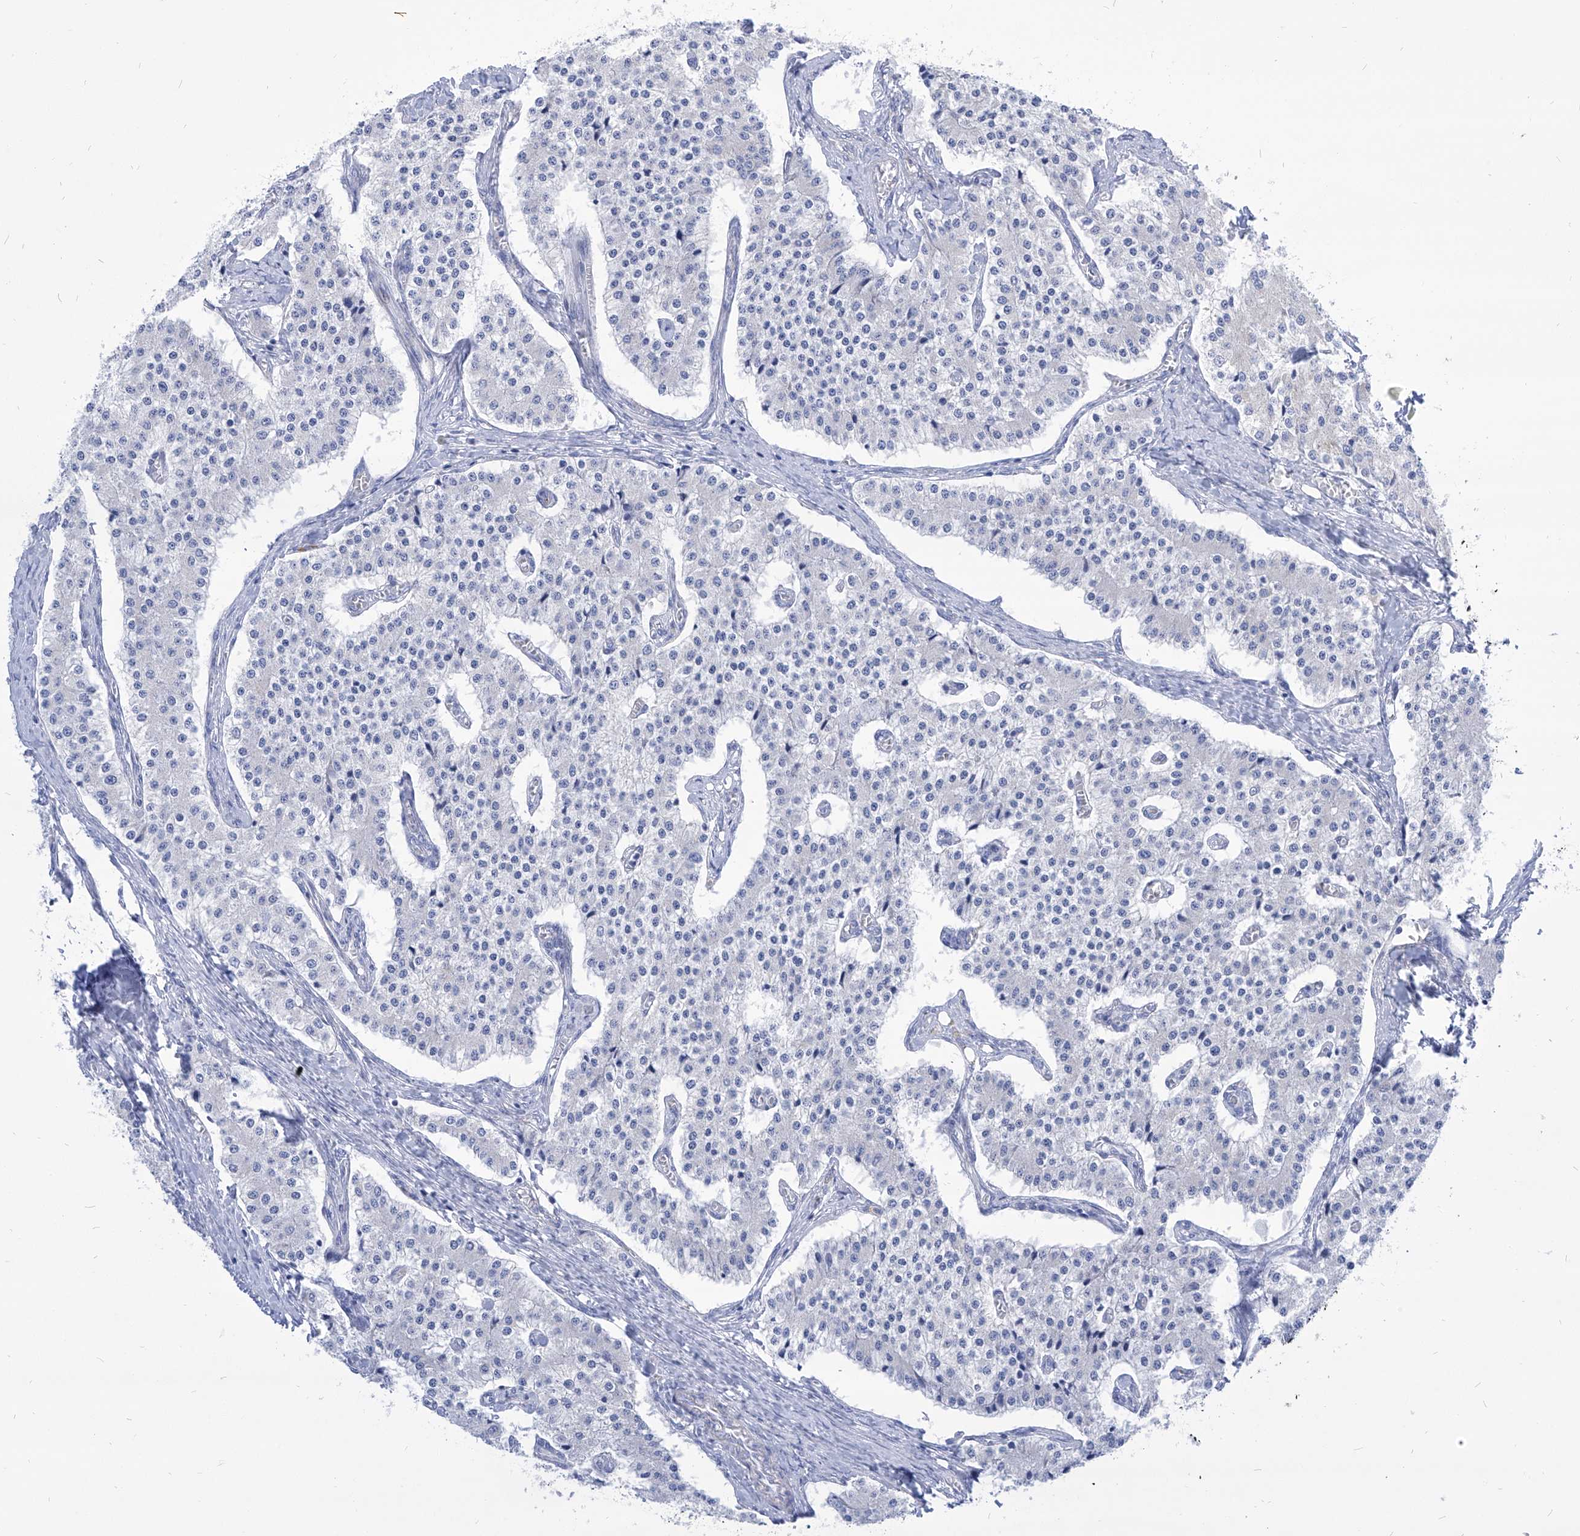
{"staining": {"intensity": "negative", "quantity": "none", "location": "none"}, "tissue": "carcinoid", "cell_type": "Tumor cells", "image_type": "cancer", "snomed": [{"axis": "morphology", "description": "Carcinoid, malignant, NOS"}, {"axis": "topography", "description": "Colon"}], "caption": "This is an immunohistochemistry (IHC) histopathology image of carcinoid. There is no expression in tumor cells.", "gene": "COQ3", "patient": {"sex": "female", "age": 52}}